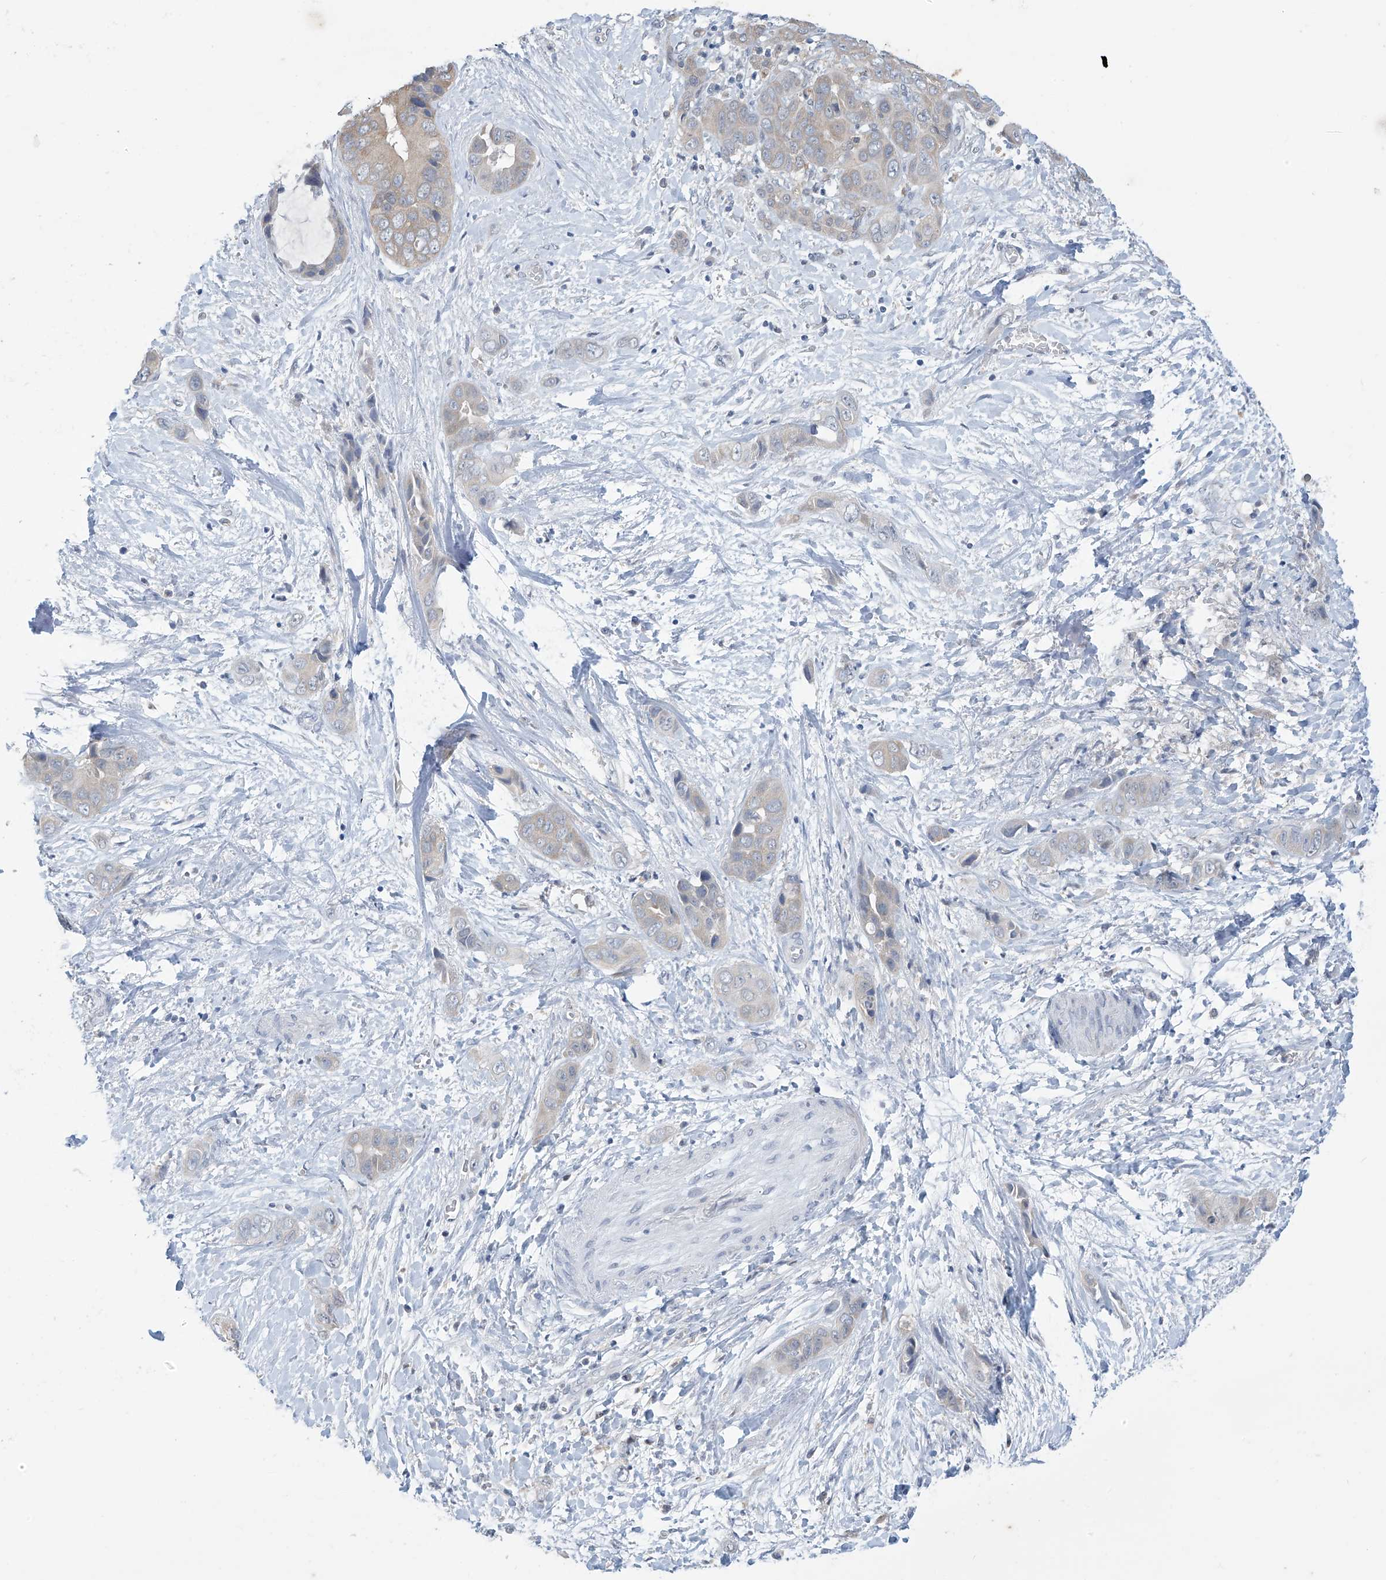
{"staining": {"intensity": "negative", "quantity": "none", "location": "none"}, "tissue": "liver cancer", "cell_type": "Tumor cells", "image_type": "cancer", "snomed": [{"axis": "morphology", "description": "Cholangiocarcinoma"}, {"axis": "topography", "description": "Liver"}], "caption": "DAB immunohistochemical staining of liver cancer reveals no significant expression in tumor cells.", "gene": "APLF", "patient": {"sex": "female", "age": 52}}